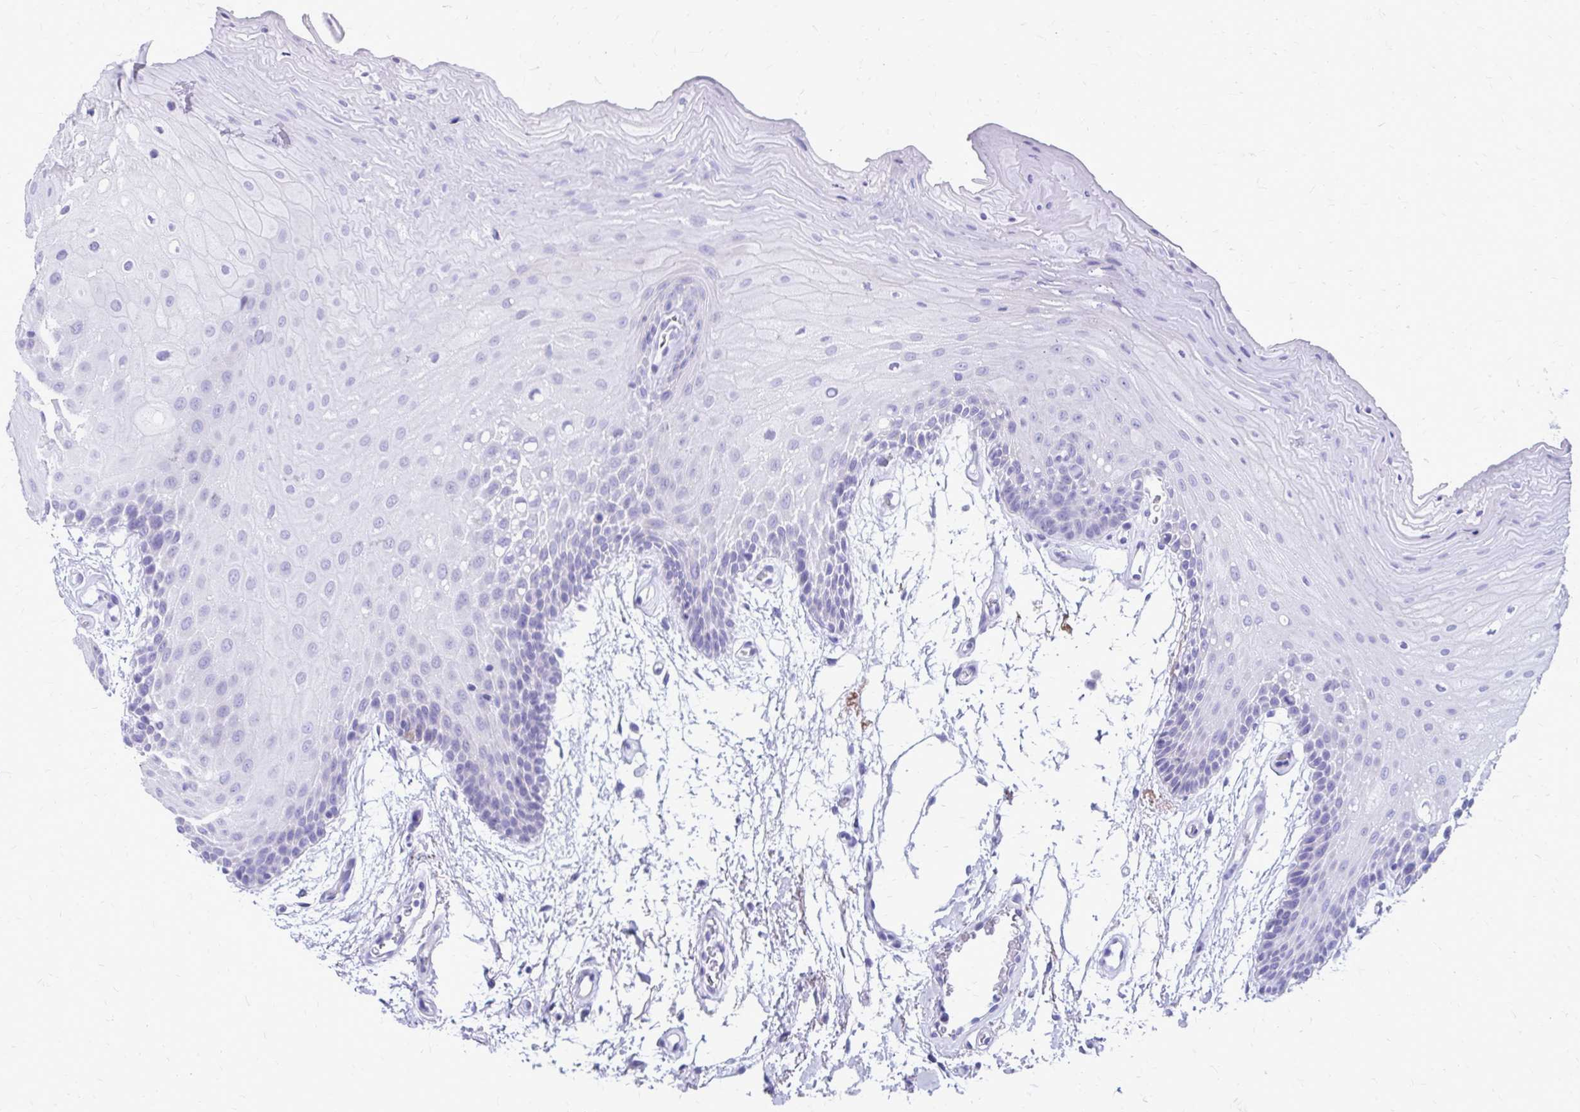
{"staining": {"intensity": "negative", "quantity": "none", "location": "none"}, "tissue": "oral mucosa", "cell_type": "Squamous epithelial cells", "image_type": "normal", "snomed": [{"axis": "morphology", "description": "Normal tissue, NOS"}, {"axis": "morphology", "description": "Squamous cell carcinoma, NOS"}, {"axis": "topography", "description": "Oral tissue"}, {"axis": "topography", "description": "Tounge, NOS"}, {"axis": "topography", "description": "Head-Neck"}], "caption": "Squamous epithelial cells show no significant expression in benign oral mucosa. (IHC, brightfield microscopy, high magnification).", "gene": "SATL1", "patient": {"sex": "male", "age": 62}}